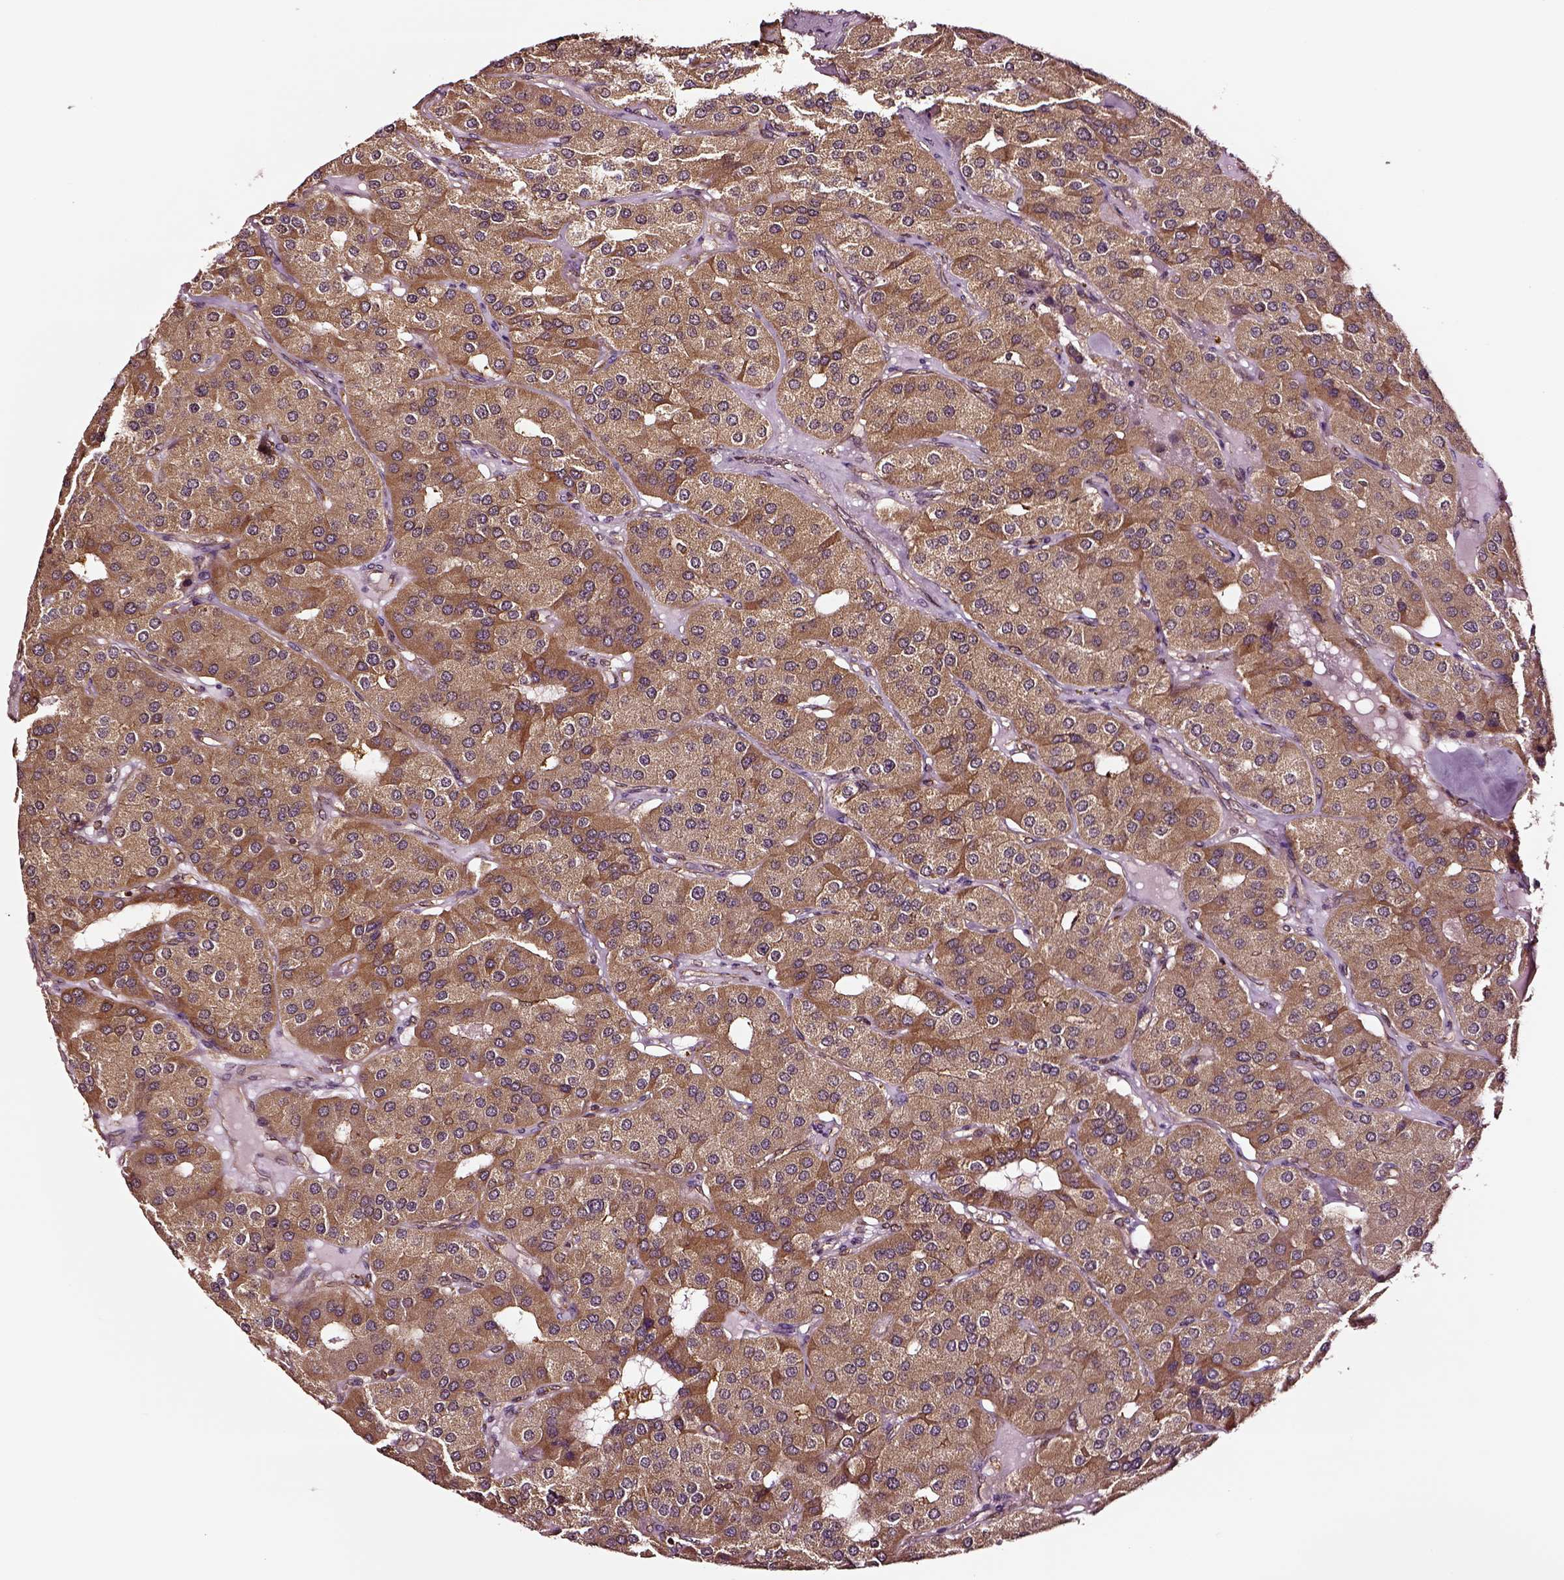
{"staining": {"intensity": "moderate", "quantity": ">75%", "location": "cytoplasmic/membranous"}, "tissue": "parathyroid gland", "cell_type": "Glandular cells", "image_type": "normal", "snomed": [{"axis": "morphology", "description": "Normal tissue, NOS"}, {"axis": "morphology", "description": "Adenoma, NOS"}, {"axis": "topography", "description": "Parathyroid gland"}], "caption": "IHC of normal human parathyroid gland demonstrates medium levels of moderate cytoplasmic/membranous staining in about >75% of glandular cells. (Stains: DAB (3,3'-diaminobenzidine) in brown, nuclei in blue, Microscopy: brightfield microscopy at high magnification).", "gene": "RASSF5", "patient": {"sex": "female", "age": 86}}